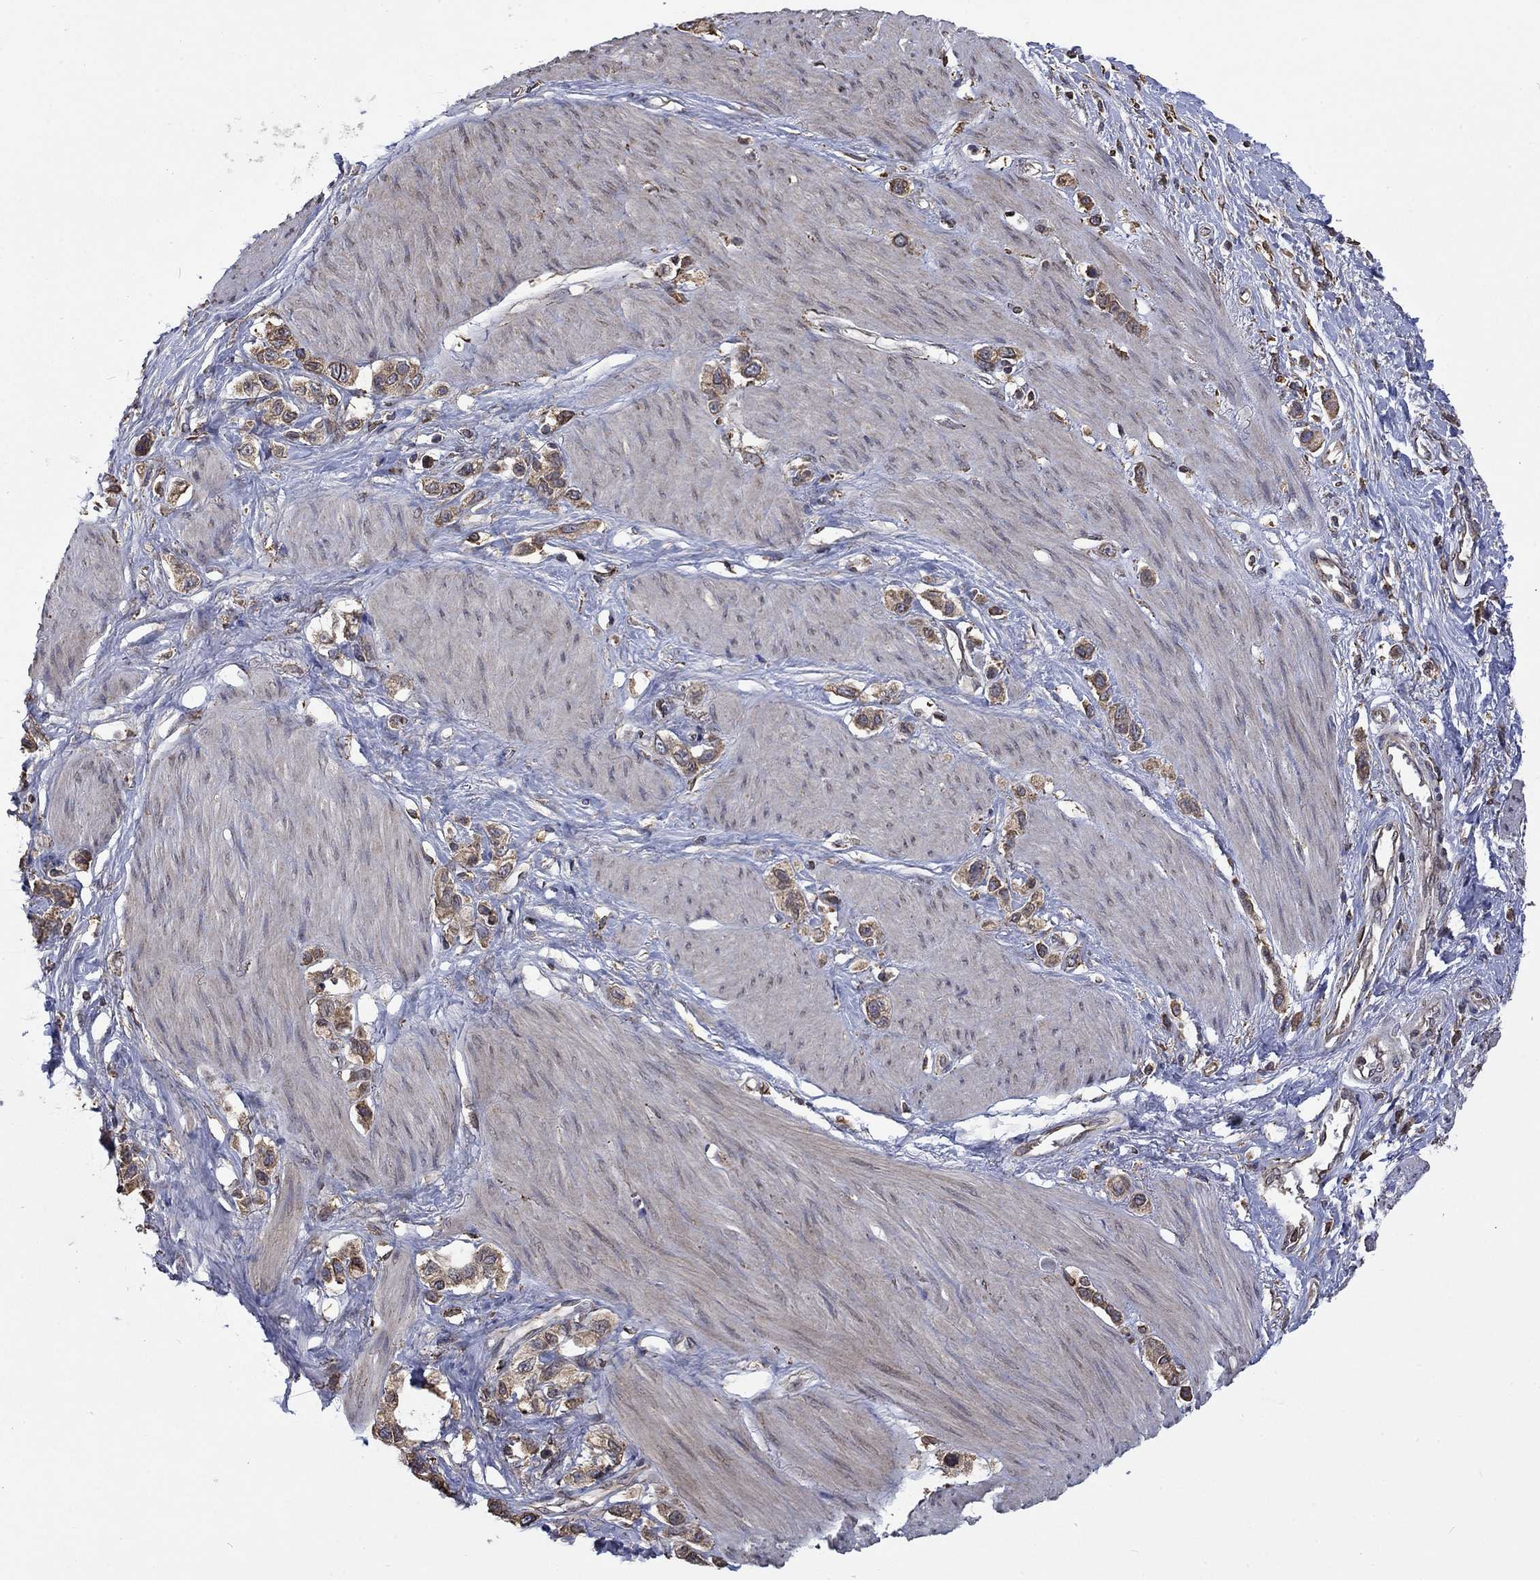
{"staining": {"intensity": "moderate", "quantity": "25%-75%", "location": "cytoplasmic/membranous"}, "tissue": "stomach cancer", "cell_type": "Tumor cells", "image_type": "cancer", "snomed": [{"axis": "morphology", "description": "Normal tissue, NOS"}, {"axis": "morphology", "description": "Adenocarcinoma, NOS"}, {"axis": "morphology", "description": "Adenocarcinoma, High grade"}, {"axis": "topography", "description": "Stomach, upper"}, {"axis": "topography", "description": "Stomach"}], "caption": "Moderate cytoplasmic/membranous protein expression is appreciated in about 25%-75% of tumor cells in stomach high-grade adenocarcinoma.", "gene": "ESRRA", "patient": {"sex": "female", "age": 65}}